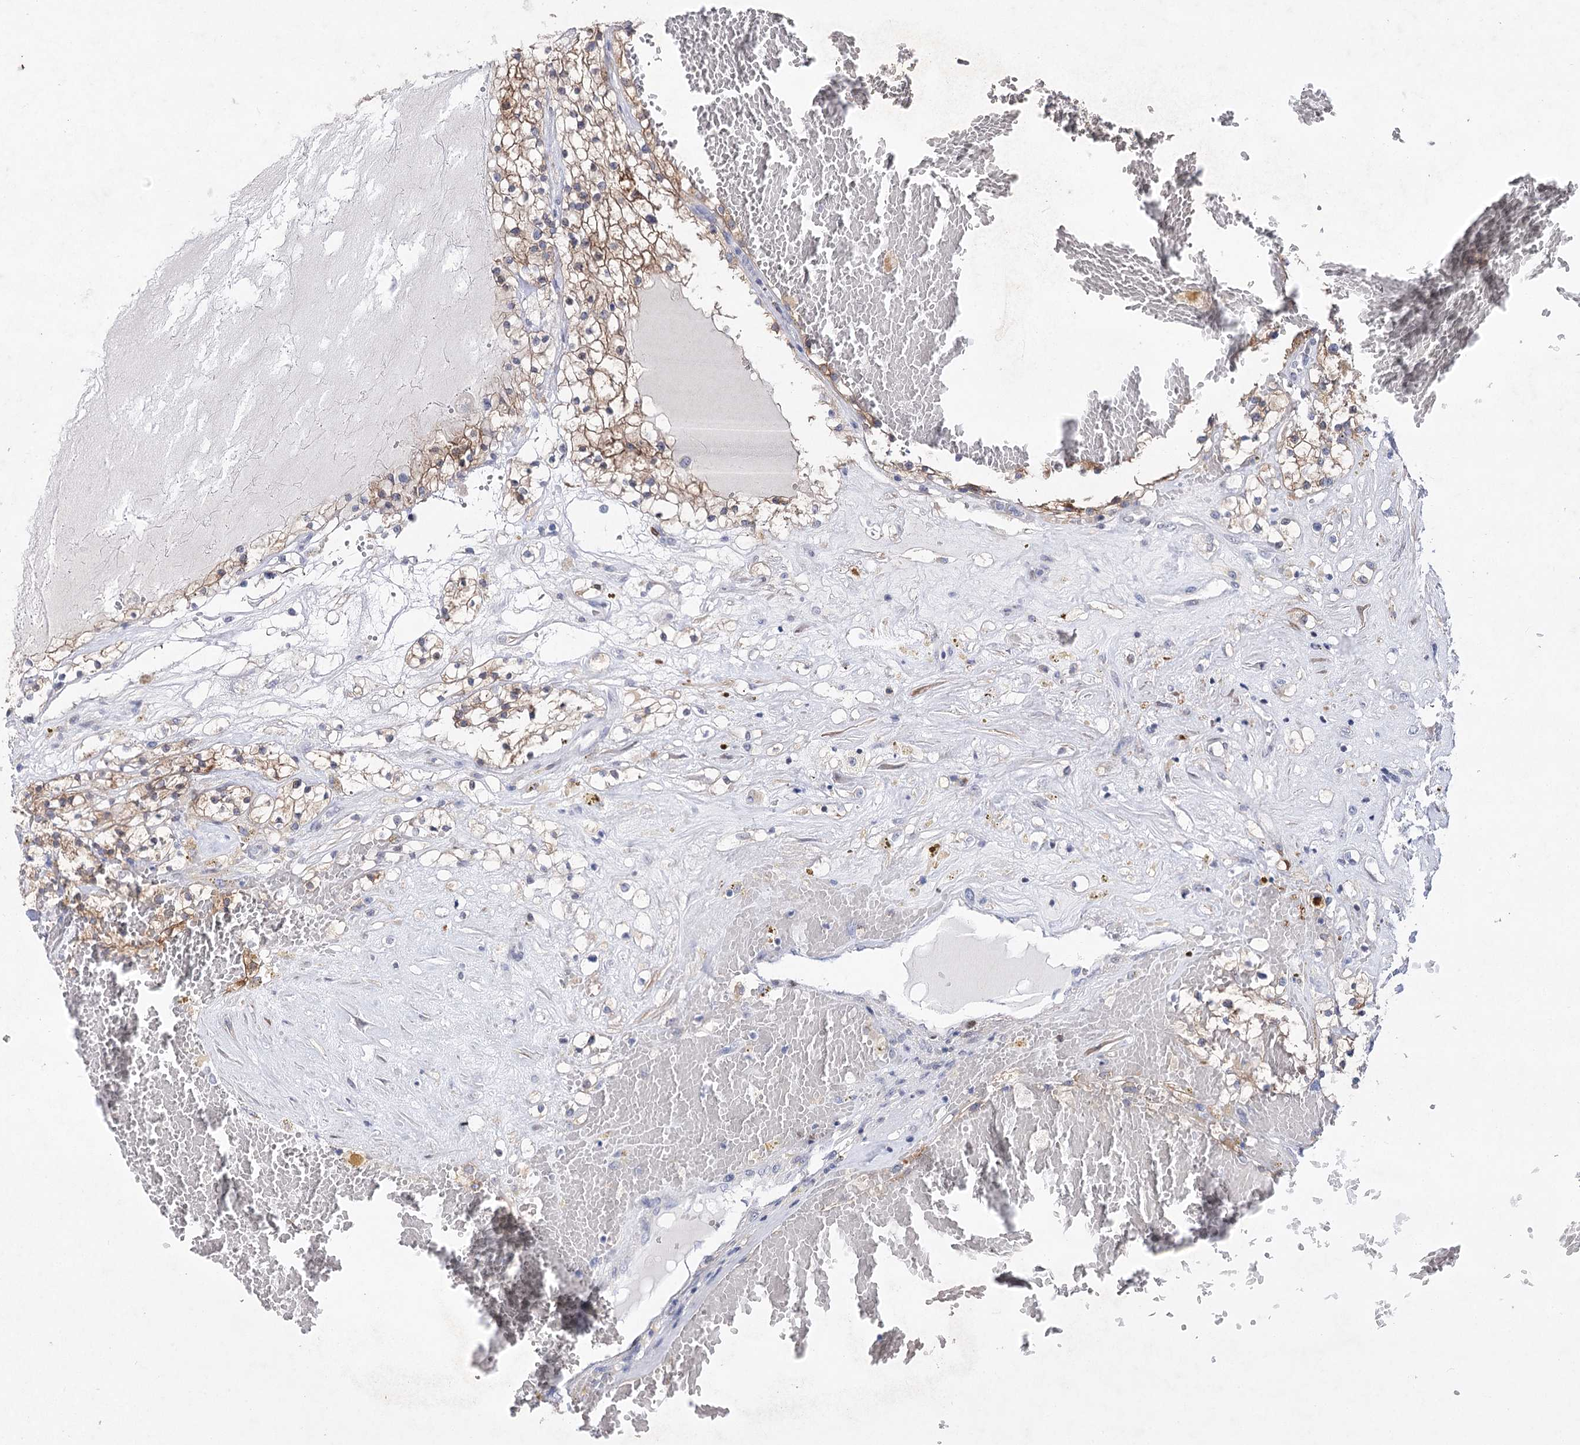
{"staining": {"intensity": "moderate", "quantity": ">75%", "location": "cytoplasmic/membranous"}, "tissue": "renal cancer", "cell_type": "Tumor cells", "image_type": "cancer", "snomed": [{"axis": "morphology", "description": "Normal tissue, NOS"}, {"axis": "morphology", "description": "Adenocarcinoma, NOS"}, {"axis": "topography", "description": "Kidney"}], "caption": "IHC (DAB (3,3'-diaminobenzidine)) staining of human renal adenocarcinoma reveals moderate cytoplasmic/membranous protein expression in approximately >75% of tumor cells.", "gene": "UGDH", "patient": {"sex": "male", "age": 68}}